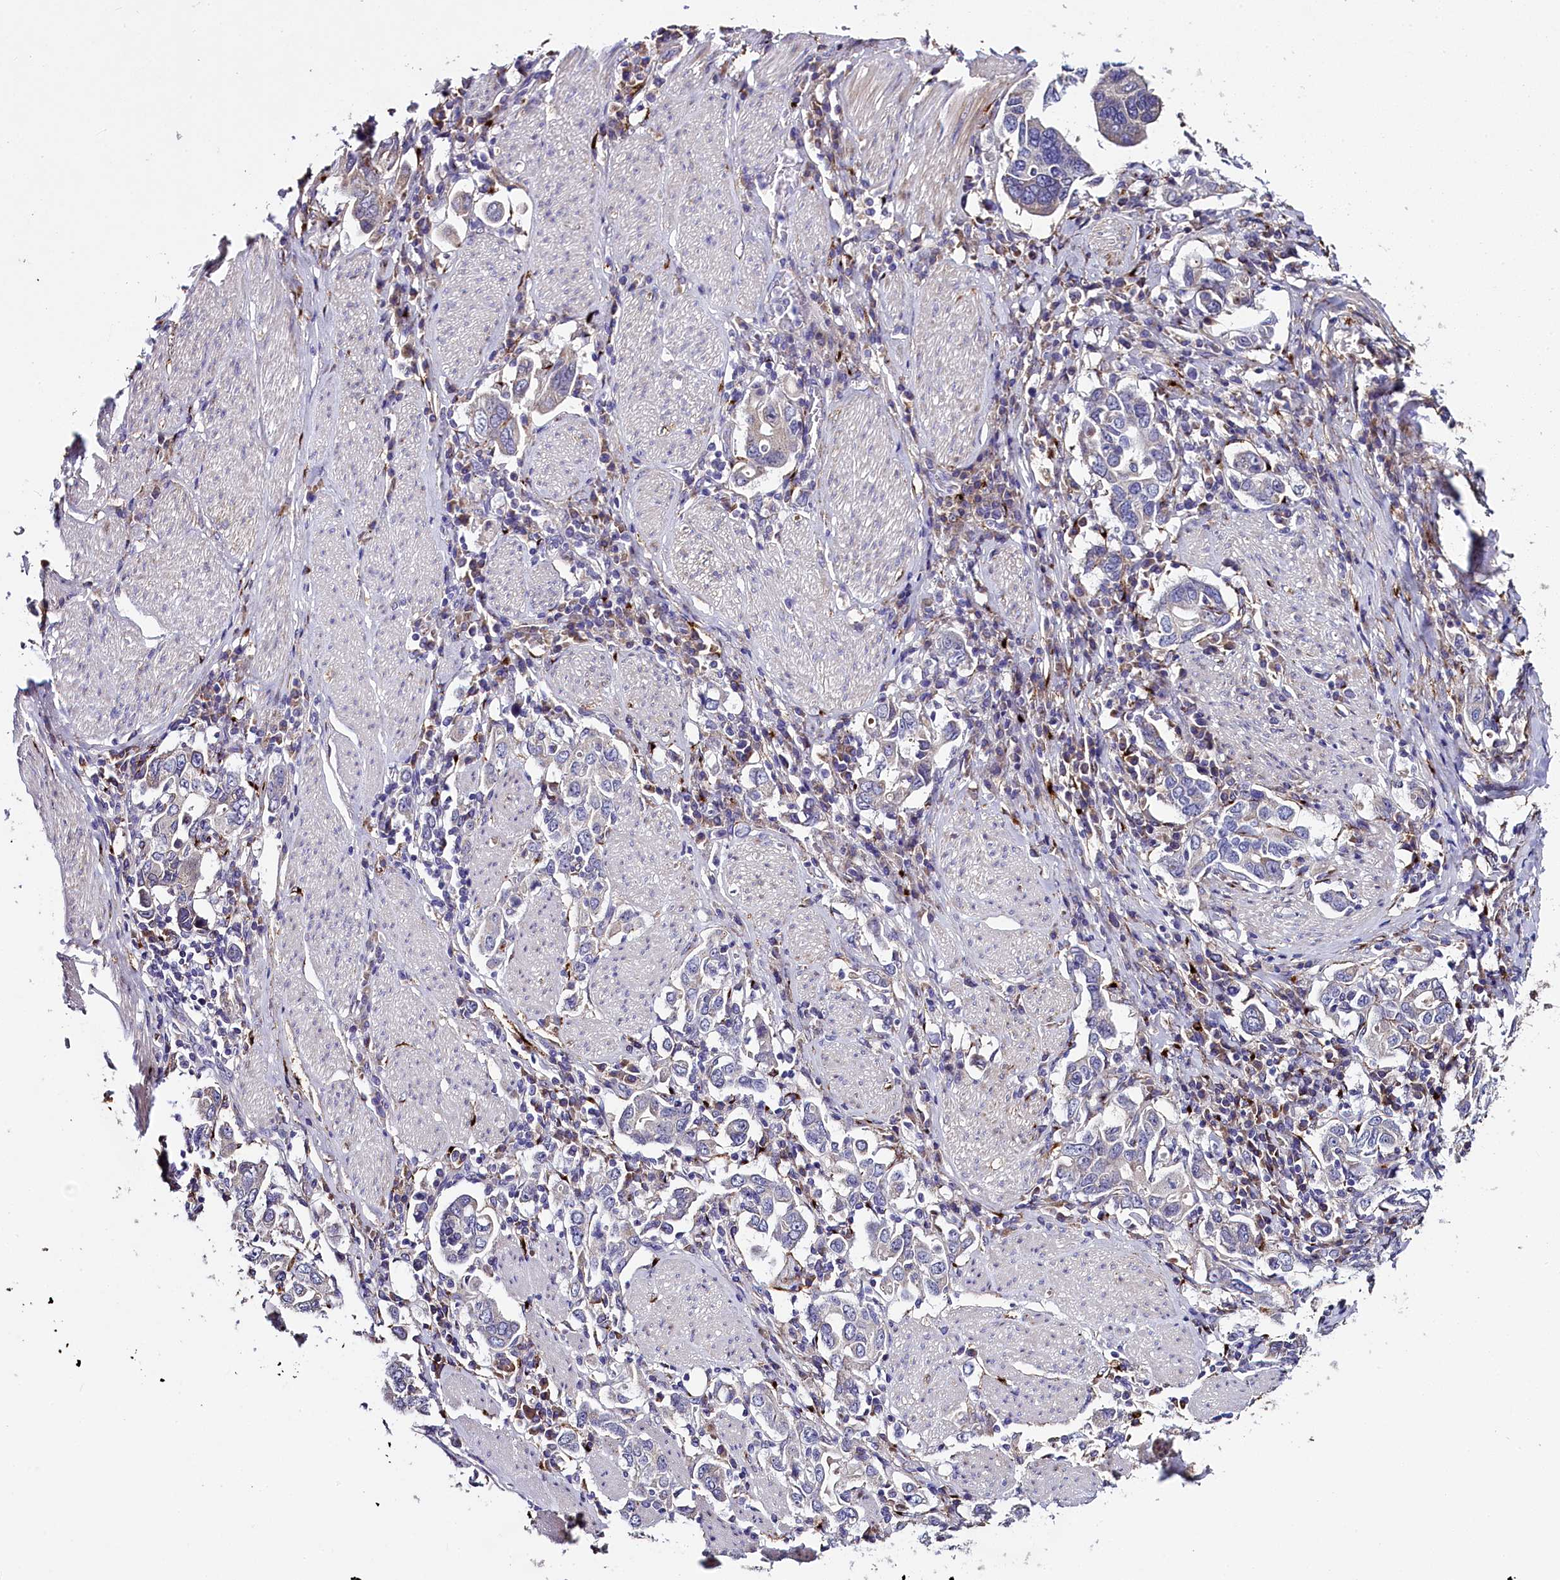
{"staining": {"intensity": "negative", "quantity": "none", "location": "none"}, "tissue": "stomach cancer", "cell_type": "Tumor cells", "image_type": "cancer", "snomed": [{"axis": "morphology", "description": "Adenocarcinoma, NOS"}, {"axis": "topography", "description": "Stomach, upper"}], "caption": "Human stomach adenocarcinoma stained for a protein using immunohistochemistry demonstrates no expression in tumor cells.", "gene": "MRC2", "patient": {"sex": "male", "age": 62}}